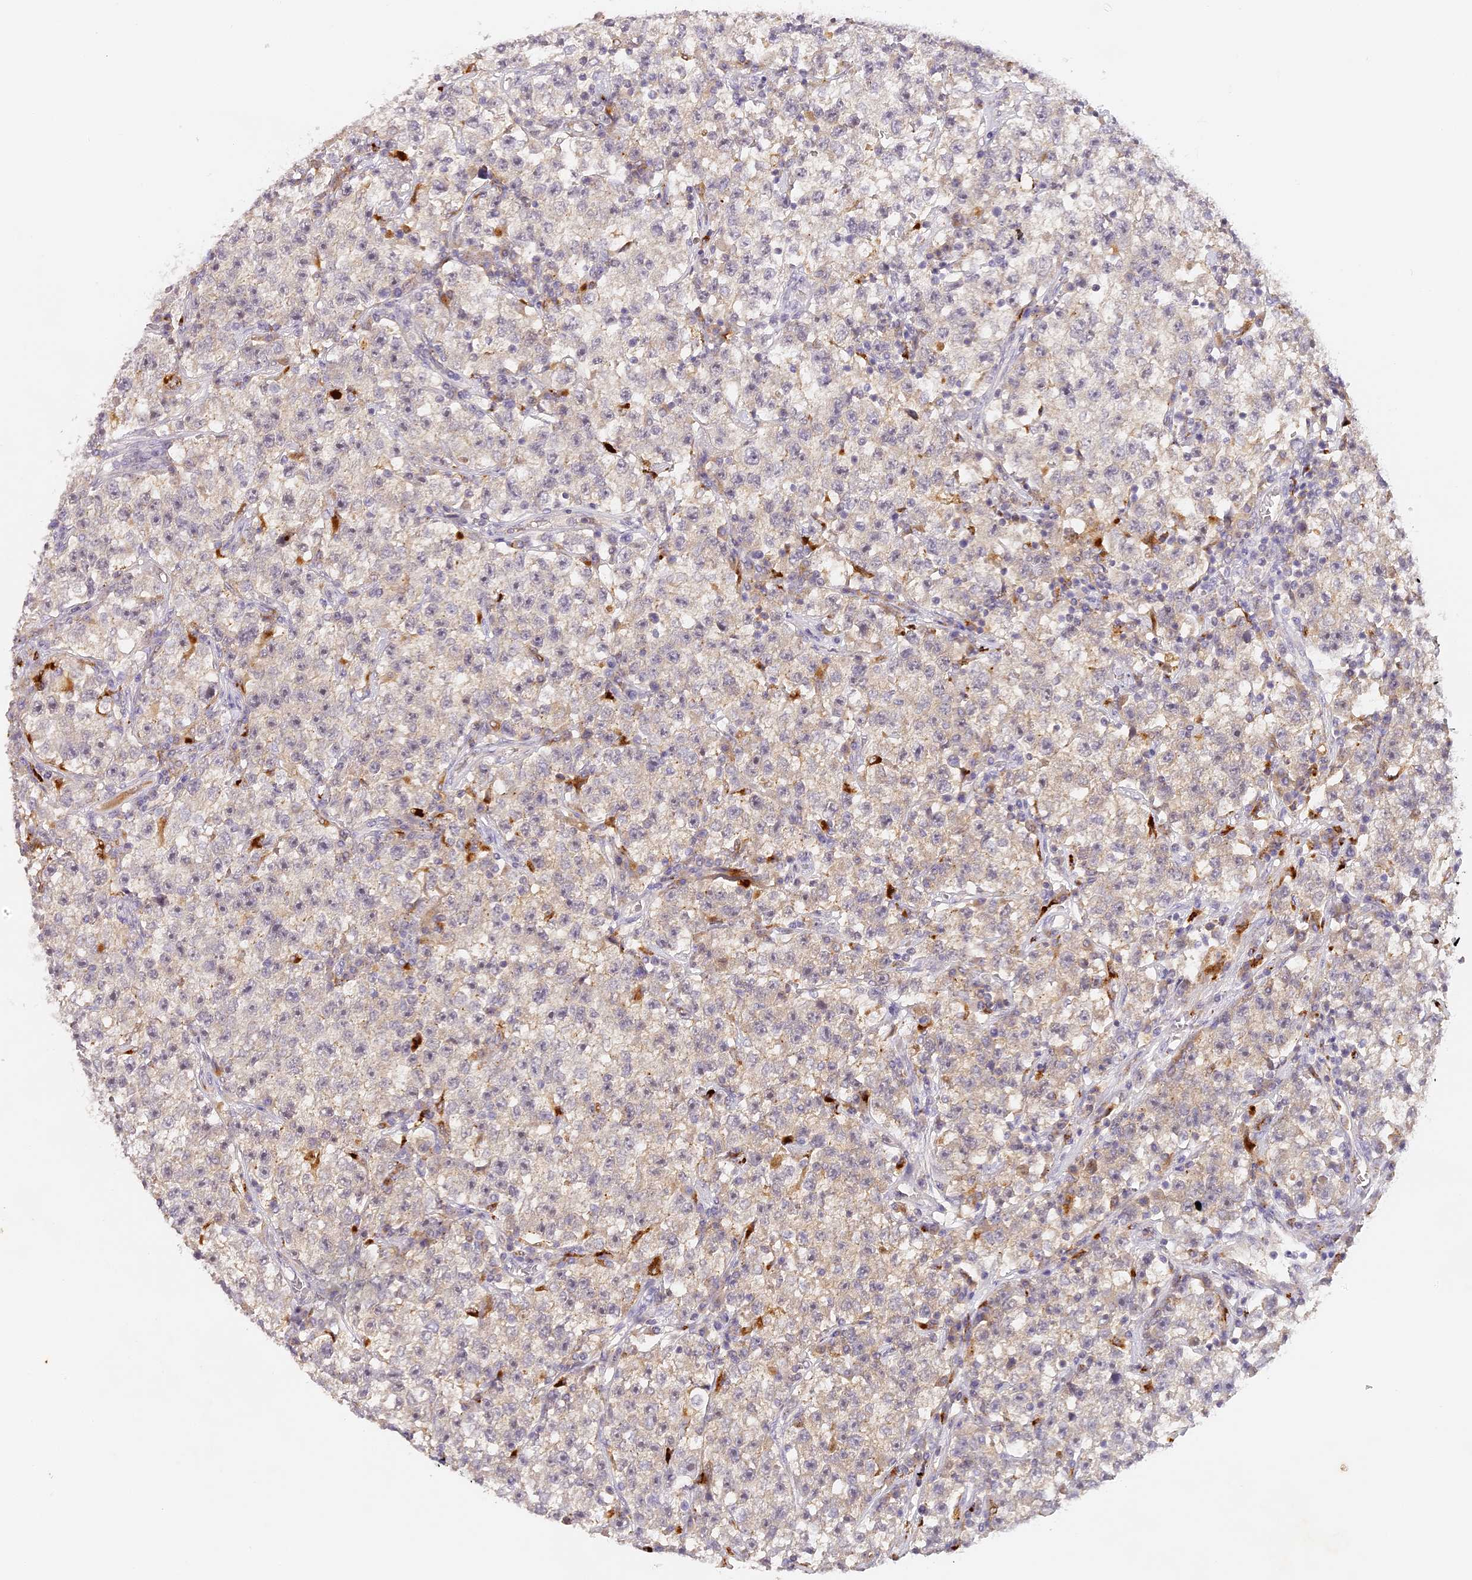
{"staining": {"intensity": "negative", "quantity": "none", "location": "none"}, "tissue": "testis cancer", "cell_type": "Tumor cells", "image_type": "cancer", "snomed": [{"axis": "morphology", "description": "Seminoma, NOS"}, {"axis": "topography", "description": "Testis"}], "caption": "DAB (3,3'-diaminobenzidine) immunohistochemical staining of testis seminoma shows no significant expression in tumor cells.", "gene": "ELL3", "patient": {"sex": "male", "age": 22}}